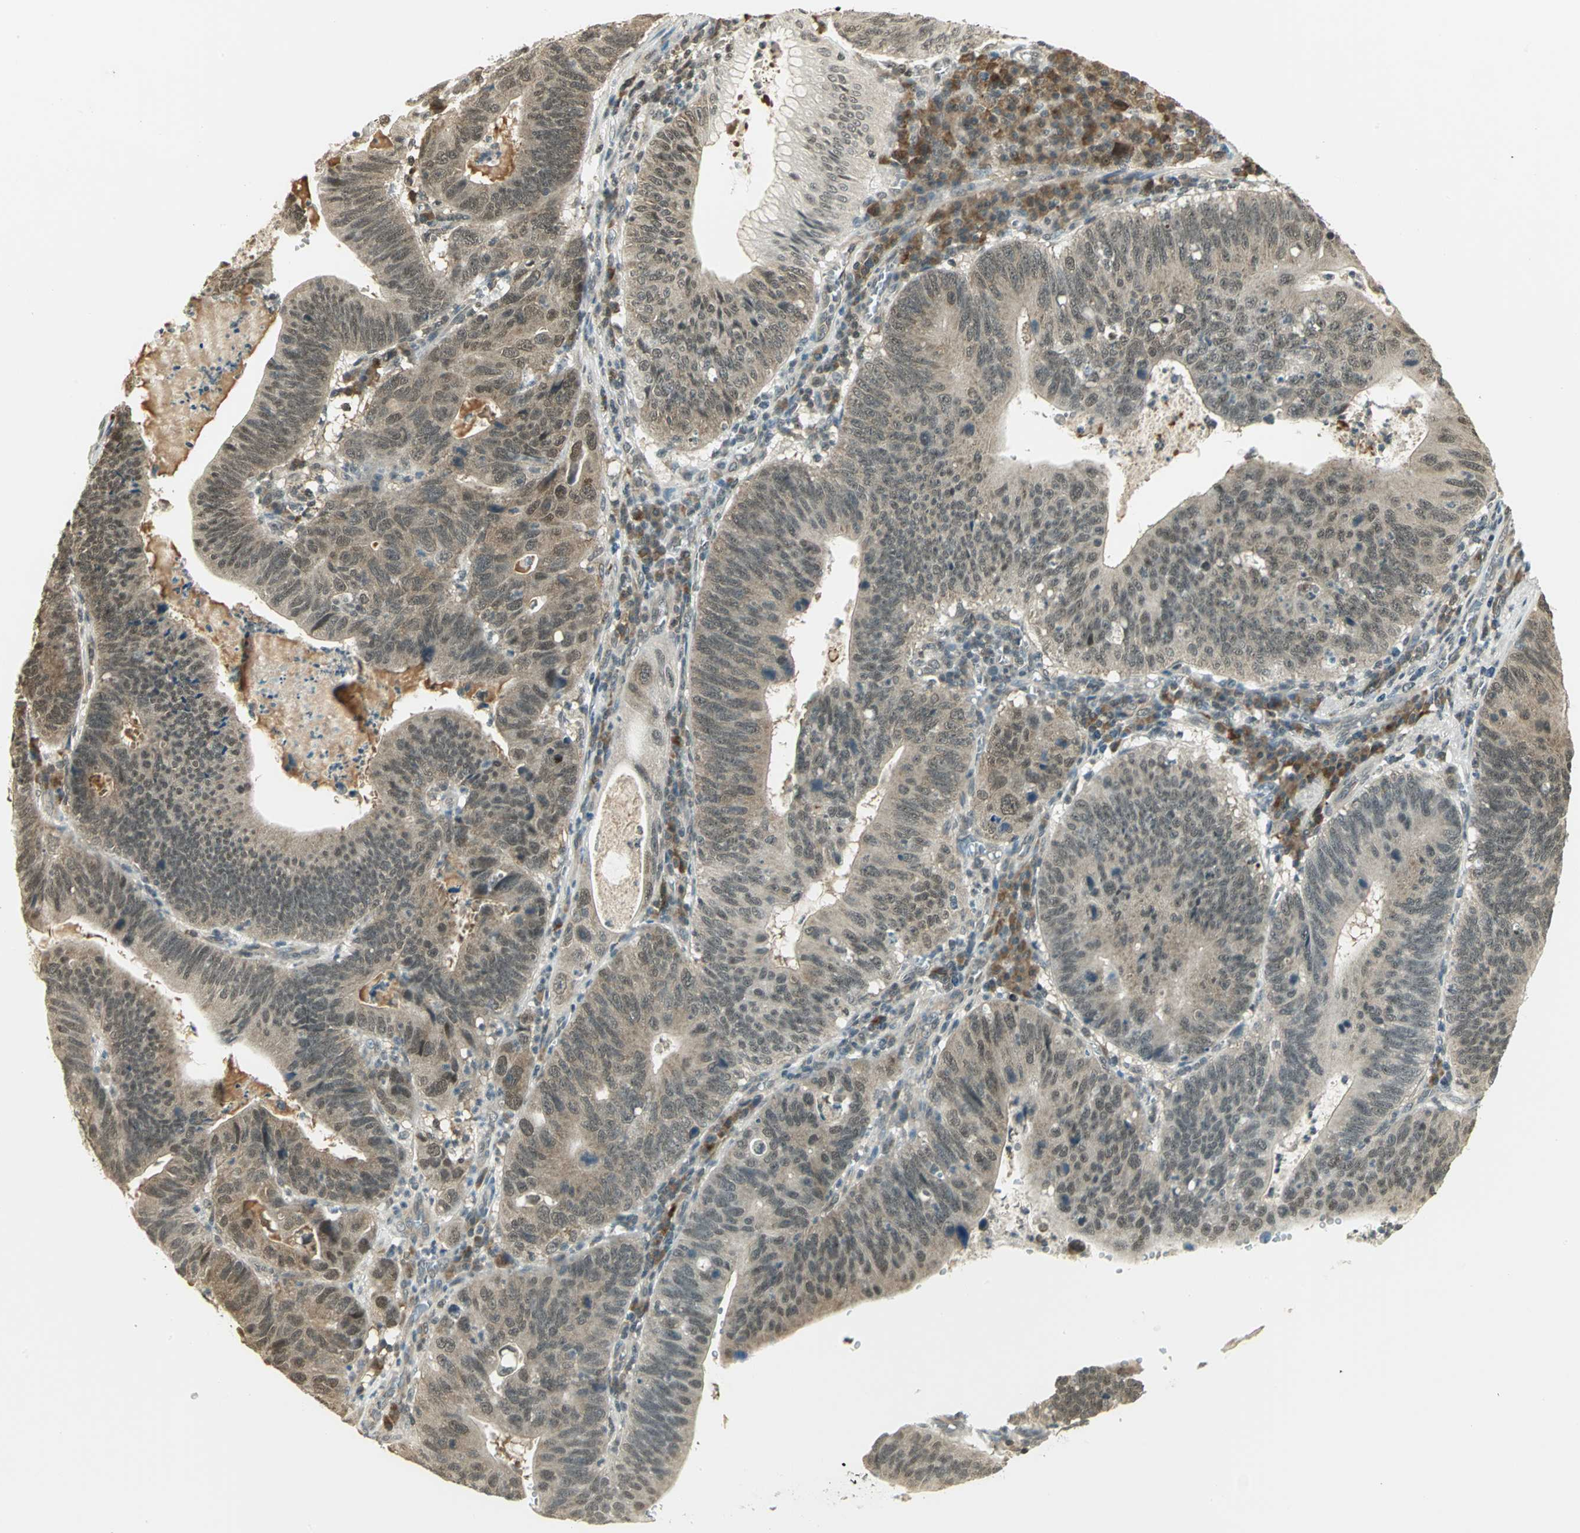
{"staining": {"intensity": "weak", "quantity": ">75%", "location": "cytoplasmic/membranous"}, "tissue": "stomach cancer", "cell_type": "Tumor cells", "image_type": "cancer", "snomed": [{"axis": "morphology", "description": "Adenocarcinoma, NOS"}, {"axis": "topography", "description": "Stomach"}], "caption": "A histopathology image of human adenocarcinoma (stomach) stained for a protein displays weak cytoplasmic/membranous brown staining in tumor cells. (Brightfield microscopy of DAB IHC at high magnification).", "gene": "CDC34", "patient": {"sex": "male", "age": 59}}